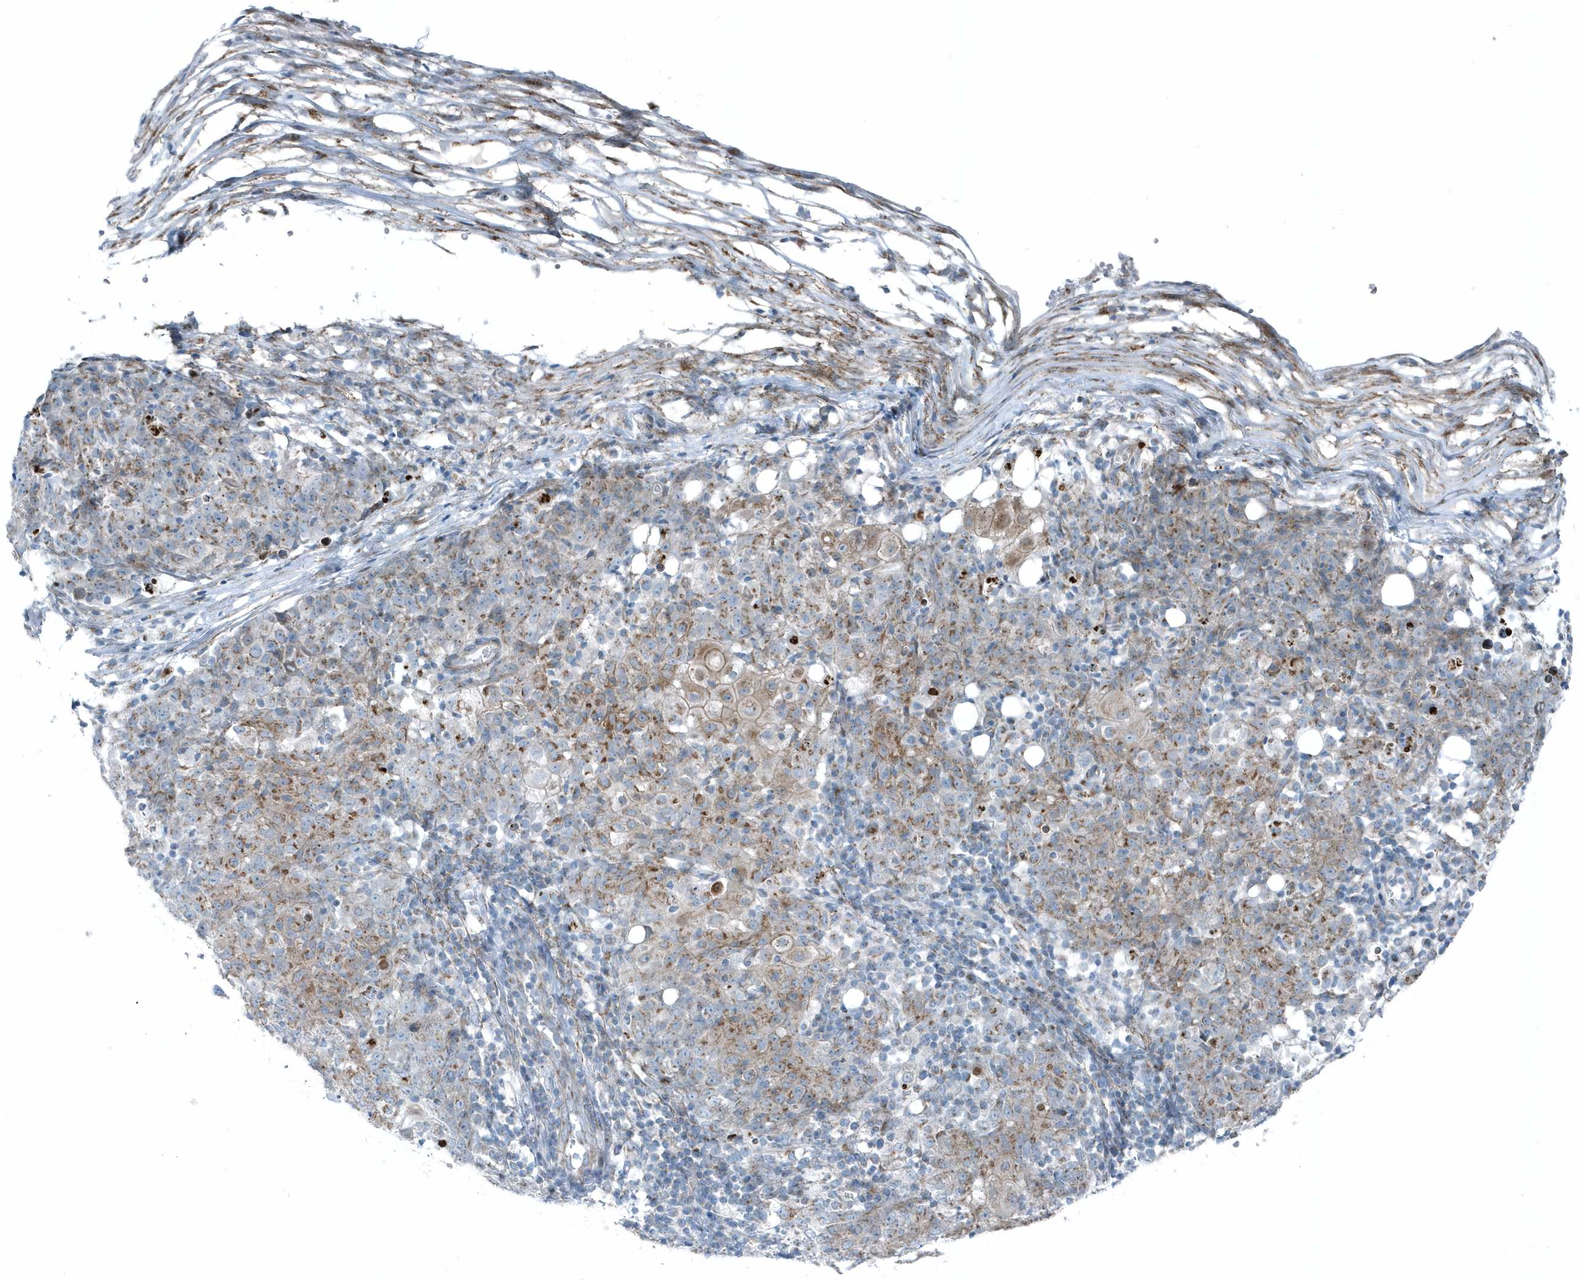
{"staining": {"intensity": "moderate", "quantity": "25%-75%", "location": "cytoplasmic/membranous"}, "tissue": "ovarian cancer", "cell_type": "Tumor cells", "image_type": "cancer", "snomed": [{"axis": "morphology", "description": "Carcinoma, endometroid"}, {"axis": "topography", "description": "Ovary"}], "caption": "DAB immunohistochemical staining of ovarian cancer shows moderate cytoplasmic/membranous protein positivity in approximately 25%-75% of tumor cells. The staining is performed using DAB brown chromogen to label protein expression. The nuclei are counter-stained blue using hematoxylin.", "gene": "GCC2", "patient": {"sex": "female", "age": 42}}